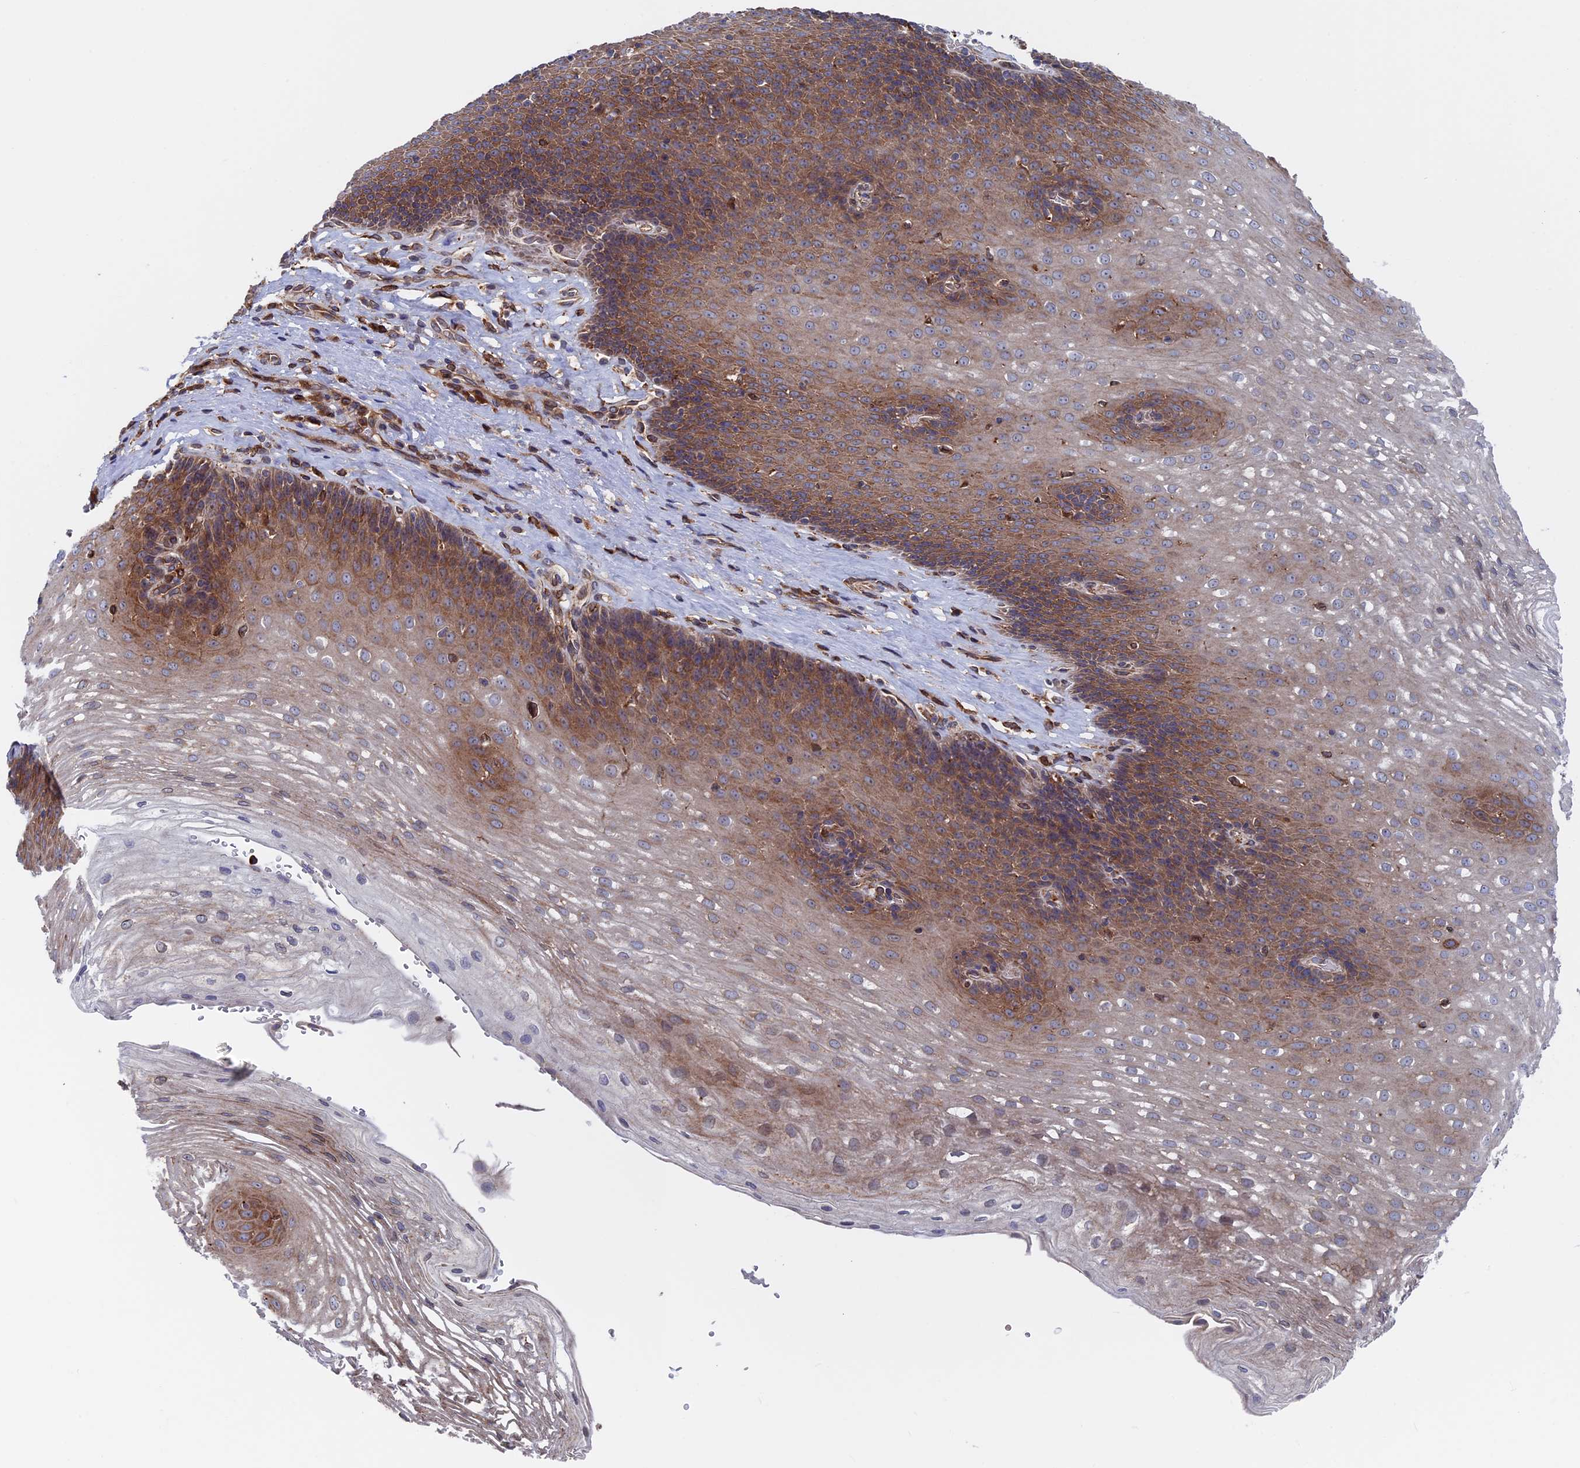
{"staining": {"intensity": "moderate", "quantity": ">75%", "location": "cytoplasmic/membranous"}, "tissue": "esophagus", "cell_type": "Squamous epithelial cells", "image_type": "normal", "snomed": [{"axis": "morphology", "description": "Normal tissue, NOS"}, {"axis": "topography", "description": "Esophagus"}], "caption": "Human esophagus stained with a protein marker shows moderate staining in squamous epithelial cells.", "gene": "RPUSD1", "patient": {"sex": "female", "age": 66}}